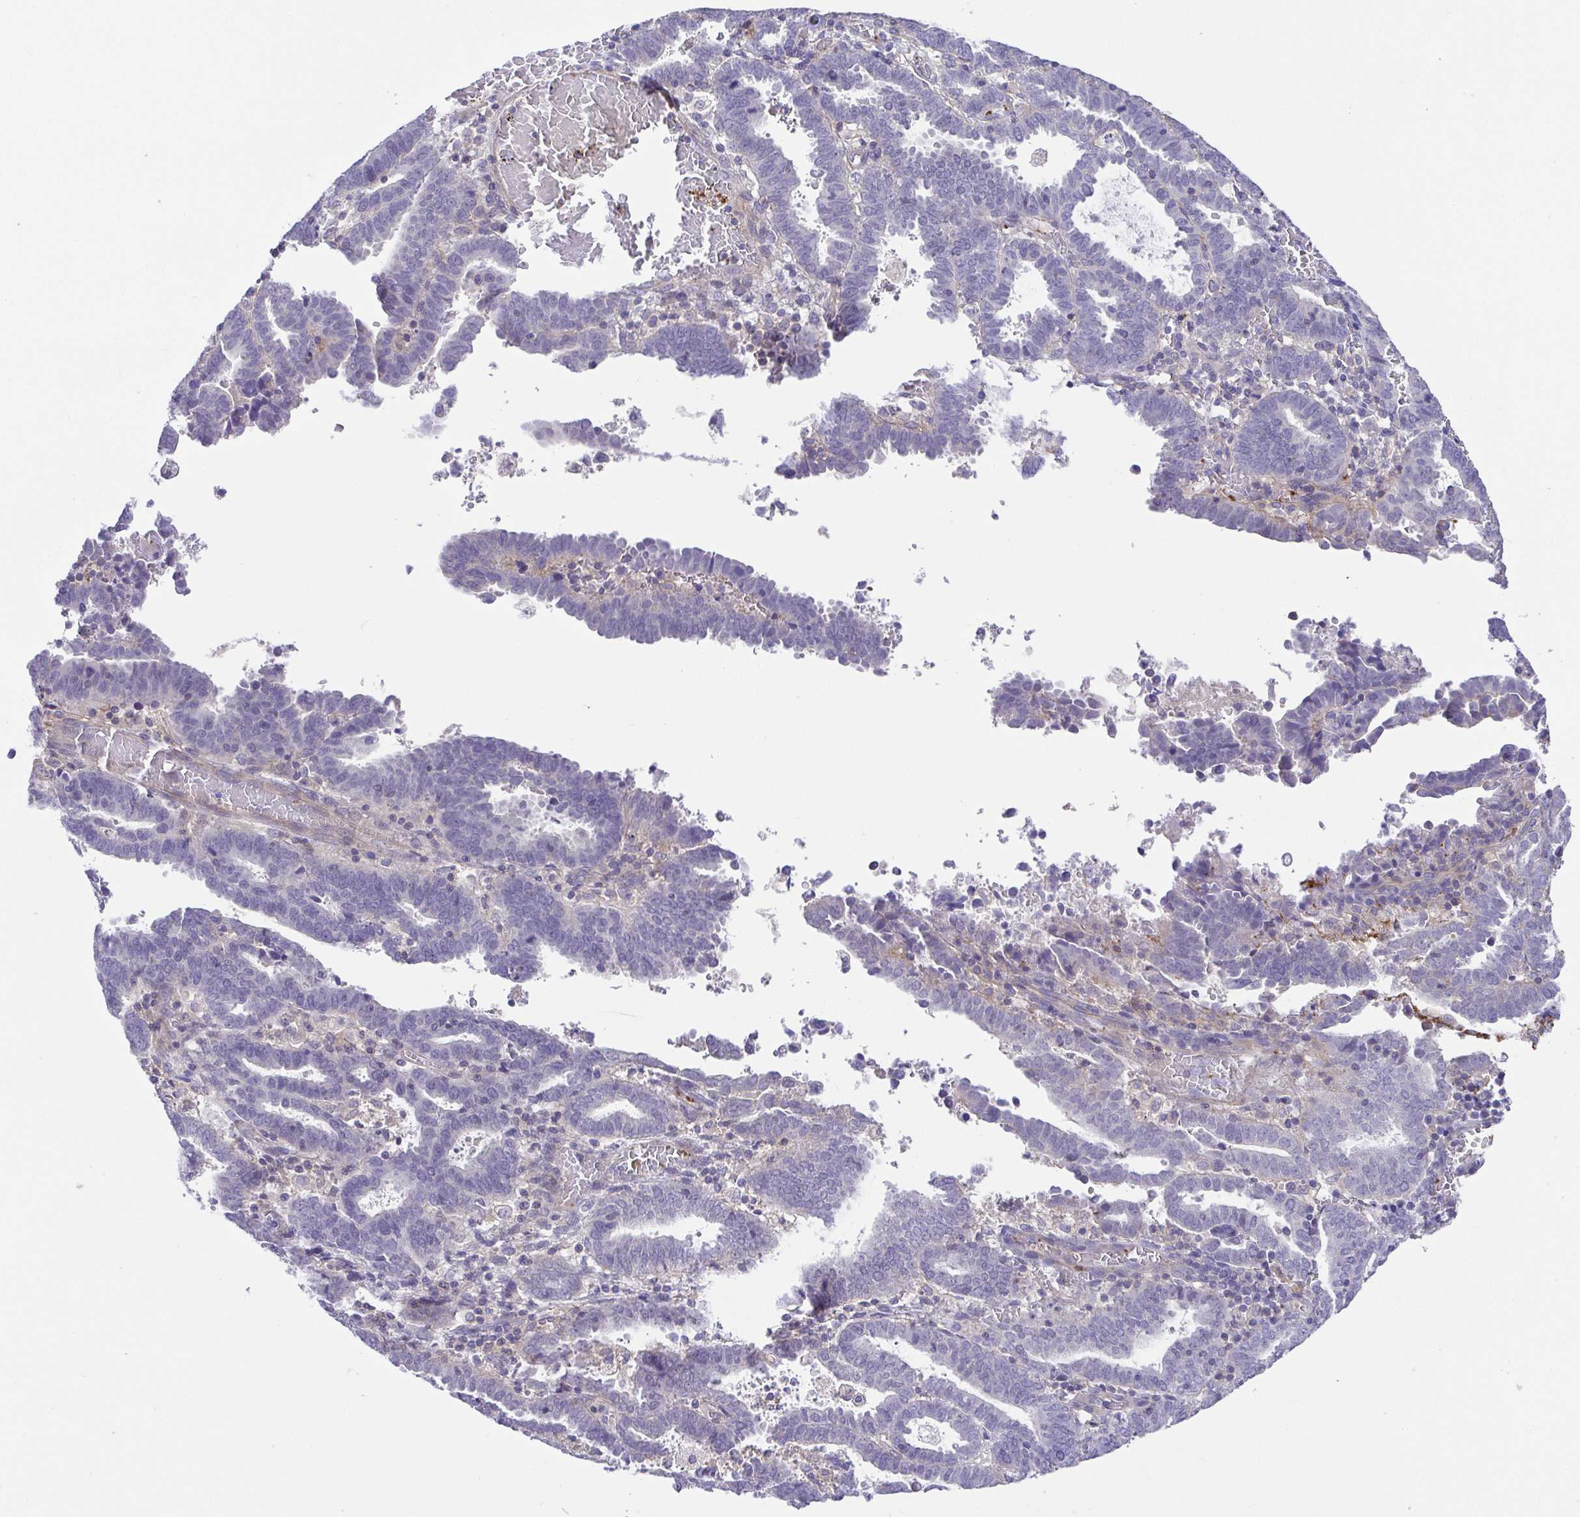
{"staining": {"intensity": "negative", "quantity": "none", "location": "none"}, "tissue": "endometrial cancer", "cell_type": "Tumor cells", "image_type": "cancer", "snomed": [{"axis": "morphology", "description": "Adenocarcinoma, NOS"}, {"axis": "topography", "description": "Uterus"}], "caption": "This is an immunohistochemistry photomicrograph of adenocarcinoma (endometrial). There is no positivity in tumor cells.", "gene": "PRR14L", "patient": {"sex": "female", "age": 83}}